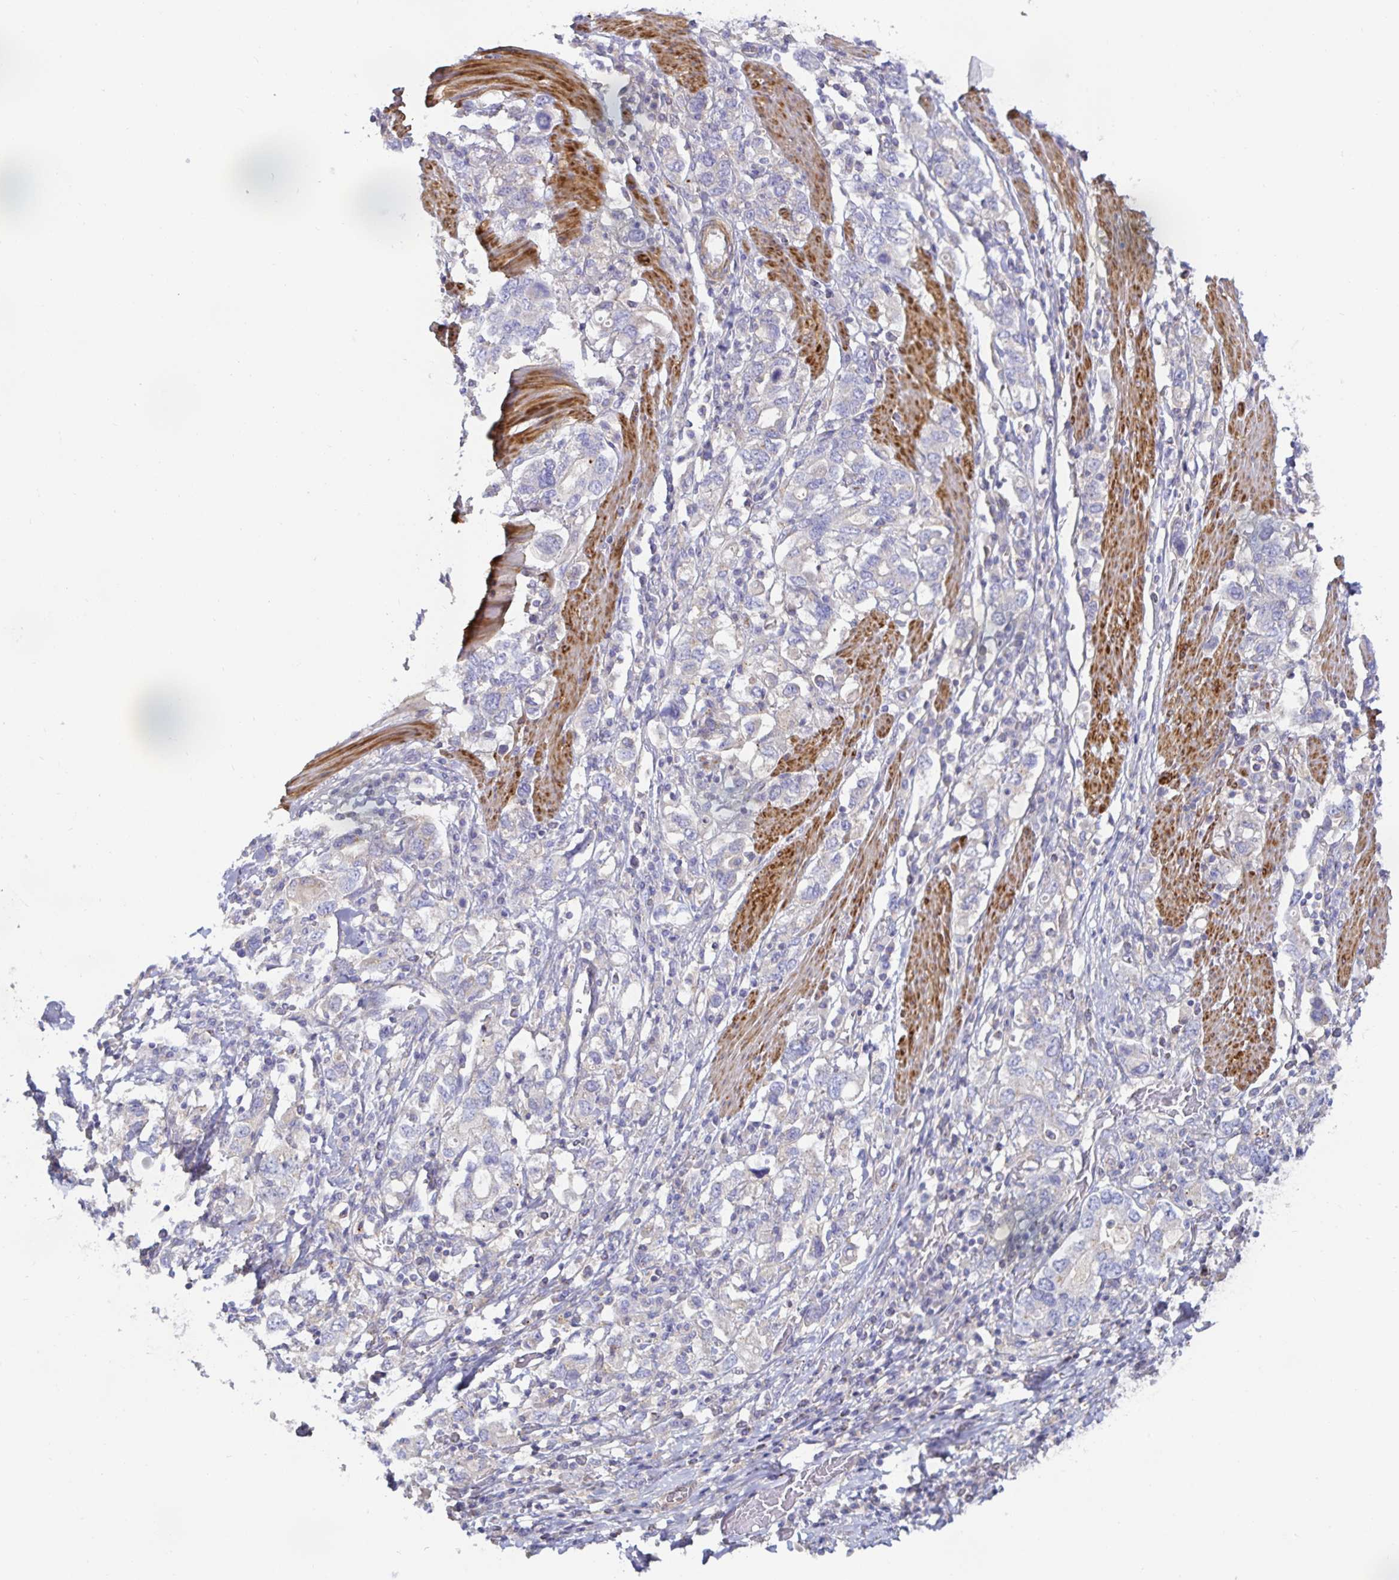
{"staining": {"intensity": "negative", "quantity": "none", "location": "none"}, "tissue": "stomach cancer", "cell_type": "Tumor cells", "image_type": "cancer", "snomed": [{"axis": "morphology", "description": "Adenocarcinoma, NOS"}, {"axis": "topography", "description": "Stomach, upper"}, {"axis": "topography", "description": "Stomach"}], "caption": "Tumor cells are negative for brown protein staining in stomach adenocarcinoma.", "gene": "METTL22", "patient": {"sex": "male", "age": 62}}